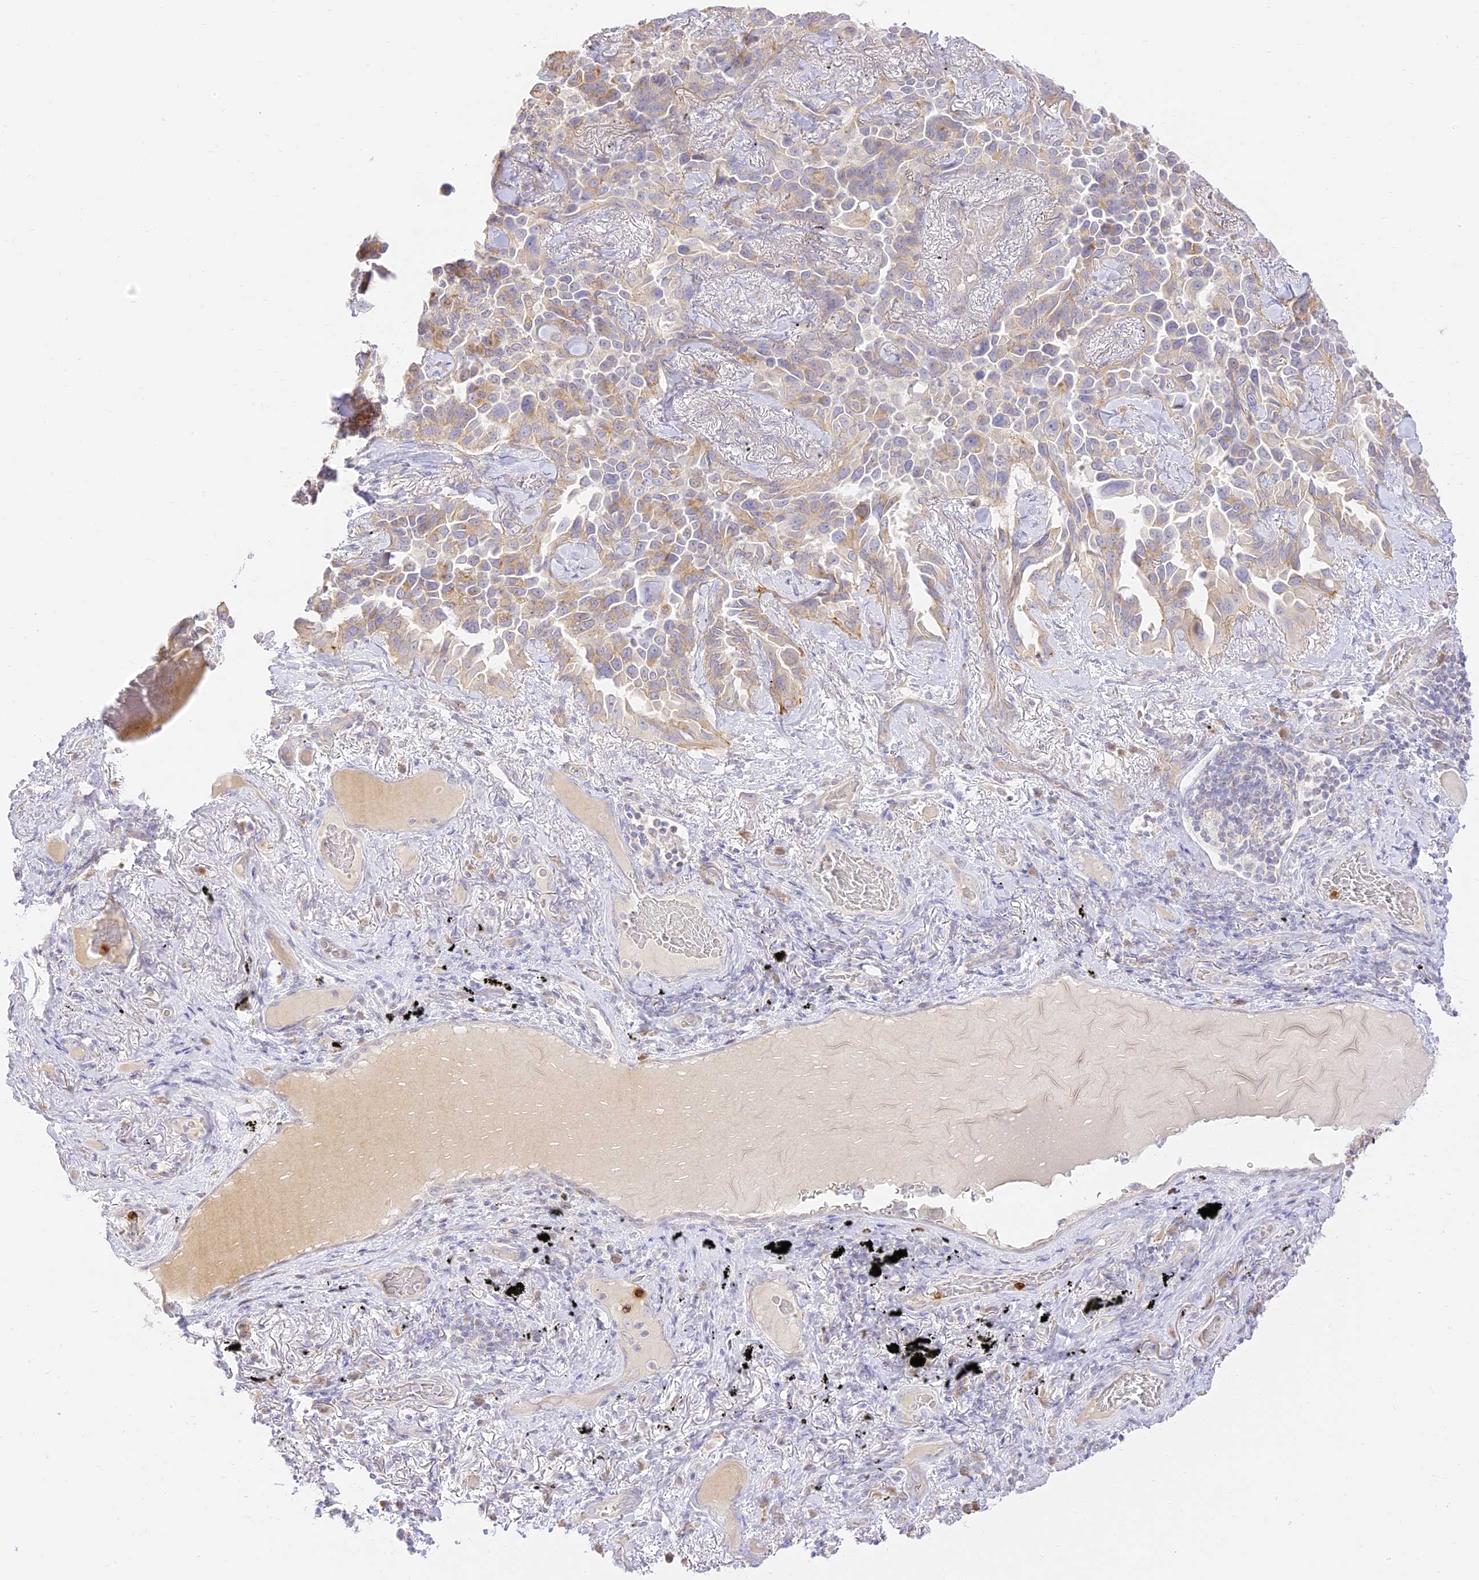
{"staining": {"intensity": "weak", "quantity": "<25%", "location": "cytoplasmic/membranous"}, "tissue": "lung cancer", "cell_type": "Tumor cells", "image_type": "cancer", "snomed": [{"axis": "morphology", "description": "Adenocarcinoma, NOS"}, {"axis": "topography", "description": "Lung"}], "caption": "The immunohistochemistry photomicrograph has no significant expression in tumor cells of lung cancer (adenocarcinoma) tissue.", "gene": "LRRC15", "patient": {"sex": "female", "age": 67}}